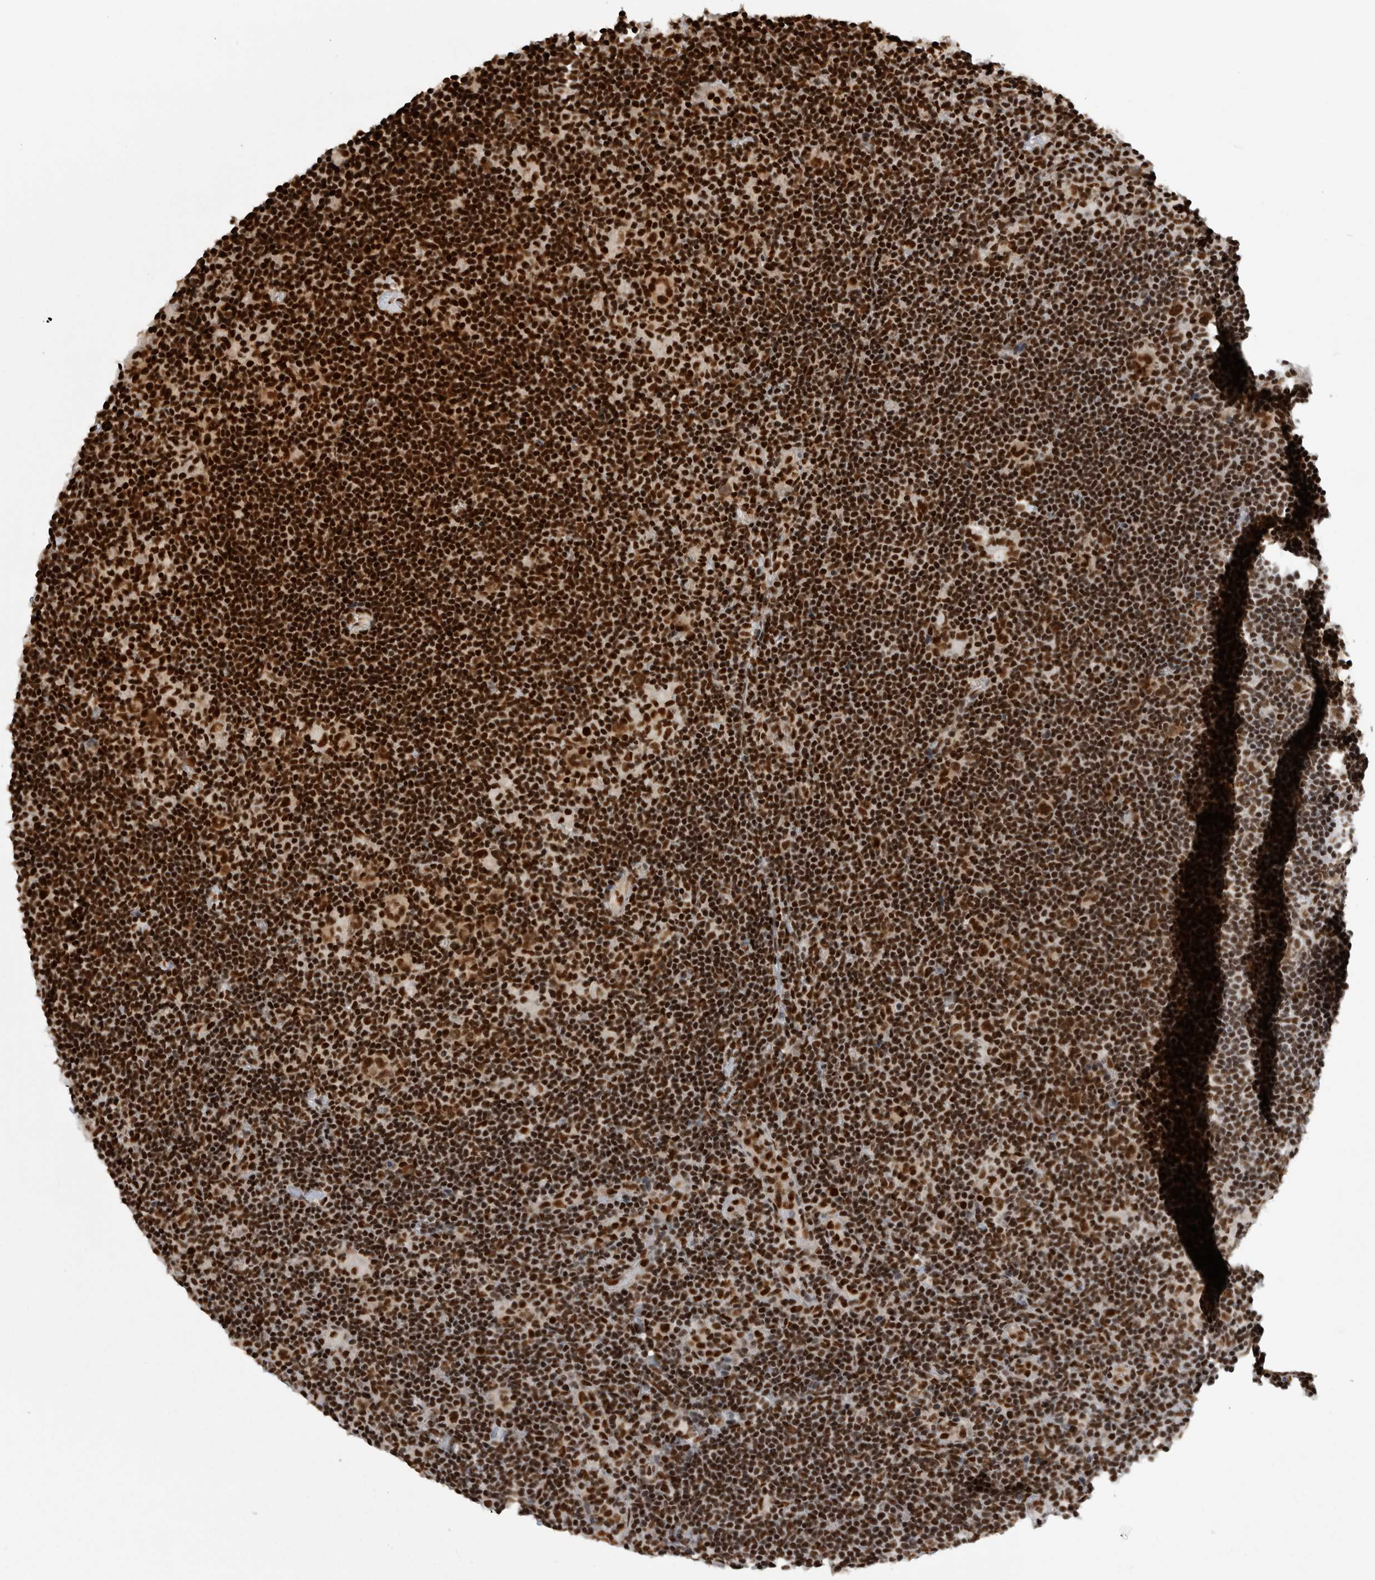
{"staining": {"intensity": "strong", "quantity": ">75%", "location": "nuclear"}, "tissue": "lymphoma", "cell_type": "Tumor cells", "image_type": "cancer", "snomed": [{"axis": "morphology", "description": "Hodgkin's disease, NOS"}, {"axis": "topography", "description": "Lymph node"}], "caption": "Lymphoma stained with IHC reveals strong nuclear positivity in about >75% of tumor cells. (Brightfield microscopy of DAB IHC at high magnification).", "gene": "ZSCAN2", "patient": {"sex": "female", "age": 57}}